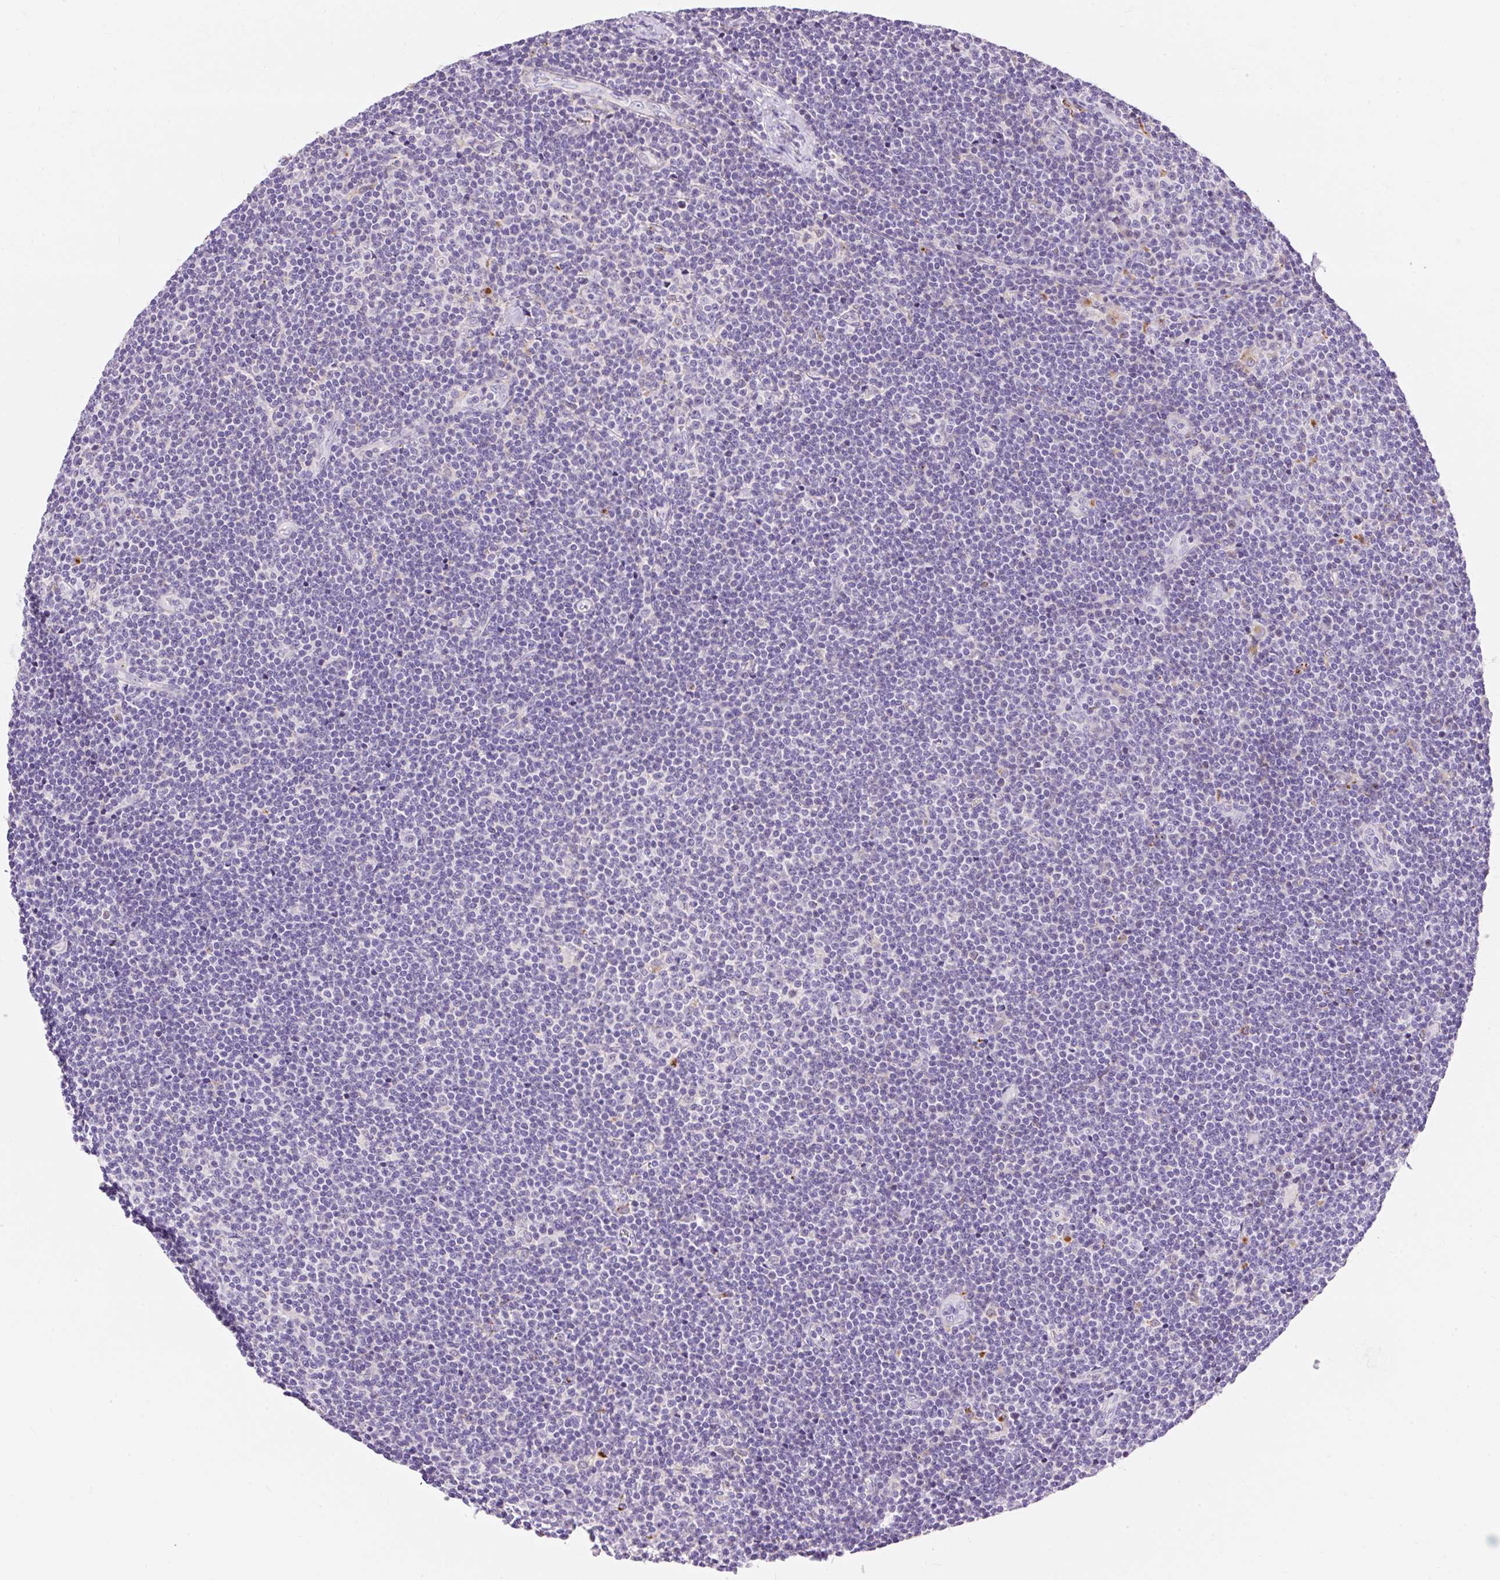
{"staining": {"intensity": "negative", "quantity": "none", "location": "none"}, "tissue": "lymphoma", "cell_type": "Tumor cells", "image_type": "cancer", "snomed": [{"axis": "morphology", "description": "Malignant lymphoma, non-Hodgkin's type, Low grade"}, {"axis": "topography", "description": "Lymph node"}], "caption": "Human lymphoma stained for a protein using immunohistochemistry (IHC) displays no expression in tumor cells.", "gene": "TMEM150C", "patient": {"sex": "male", "age": 48}}